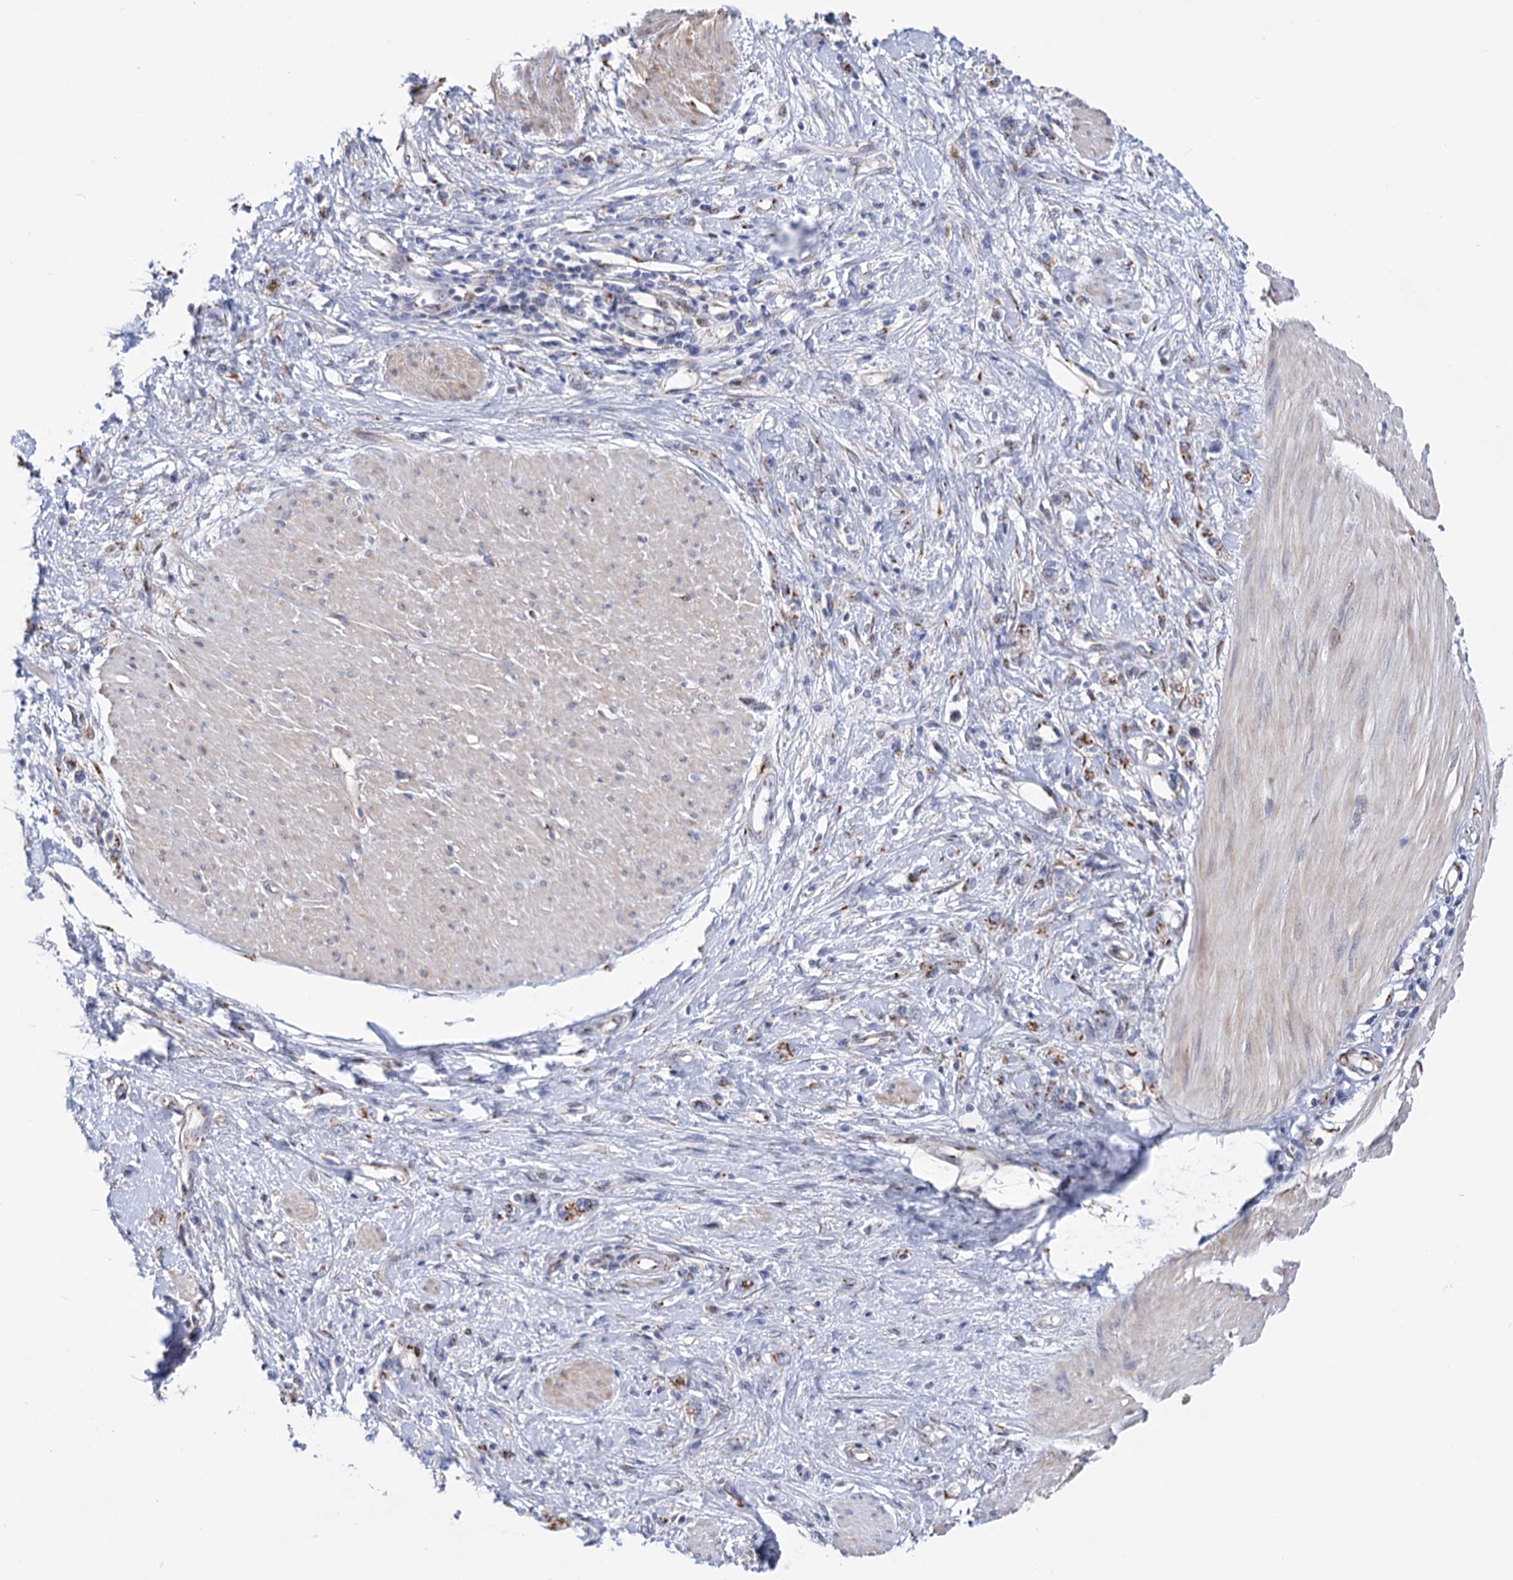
{"staining": {"intensity": "moderate", "quantity": "25%-75%", "location": "cytoplasmic/membranous"}, "tissue": "stomach cancer", "cell_type": "Tumor cells", "image_type": "cancer", "snomed": [{"axis": "morphology", "description": "Adenocarcinoma, NOS"}, {"axis": "topography", "description": "Stomach"}], "caption": "Protein expression analysis of stomach cancer shows moderate cytoplasmic/membranous positivity in about 25%-75% of tumor cells. (DAB IHC with brightfield microscopy, high magnification).", "gene": "C11orf96", "patient": {"sex": "female", "age": 76}}